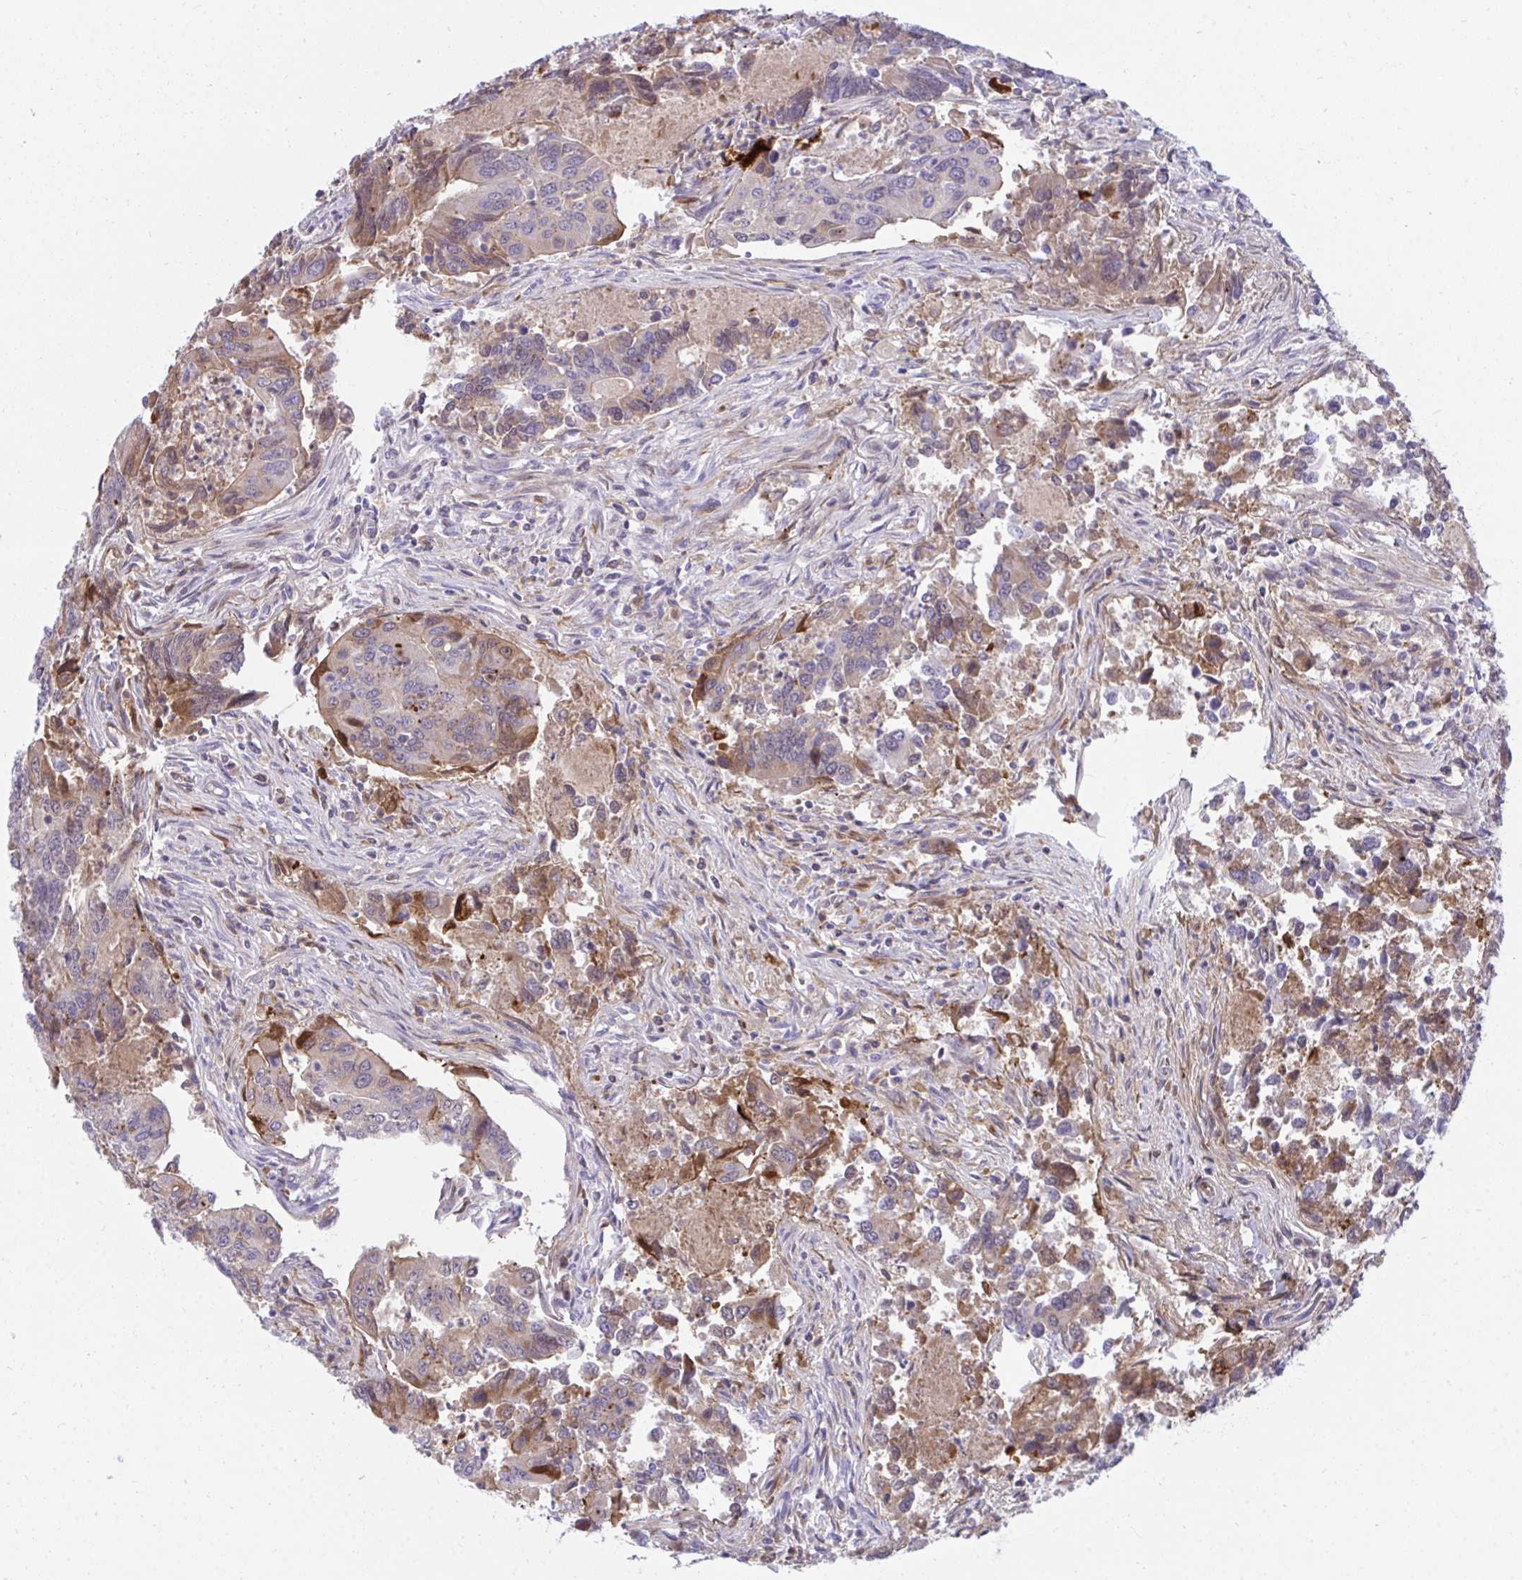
{"staining": {"intensity": "moderate", "quantity": "<25%", "location": "cytoplasmic/membranous"}, "tissue": "colorectal cancer", "cell_type": "Tumor cells", "image_type": "cancer", "snomed": [{"axis": "morphology", "description": "Adenocarcinoma, NOS"}, {"axis": "topography", "description": "Colon"}], "caption": "Protein expression analysis of human colorectal cancer (adenocarcinoma) reveals moderate cytoplasmic/membranous staining in approximately <25% of tumor cells. (Stains: DAB in brown, nuclei in blue, Microscopy: brightfield microscopy at high magnification).", "gene": "F2", "patient": {"sex": "female", "age": 67}}